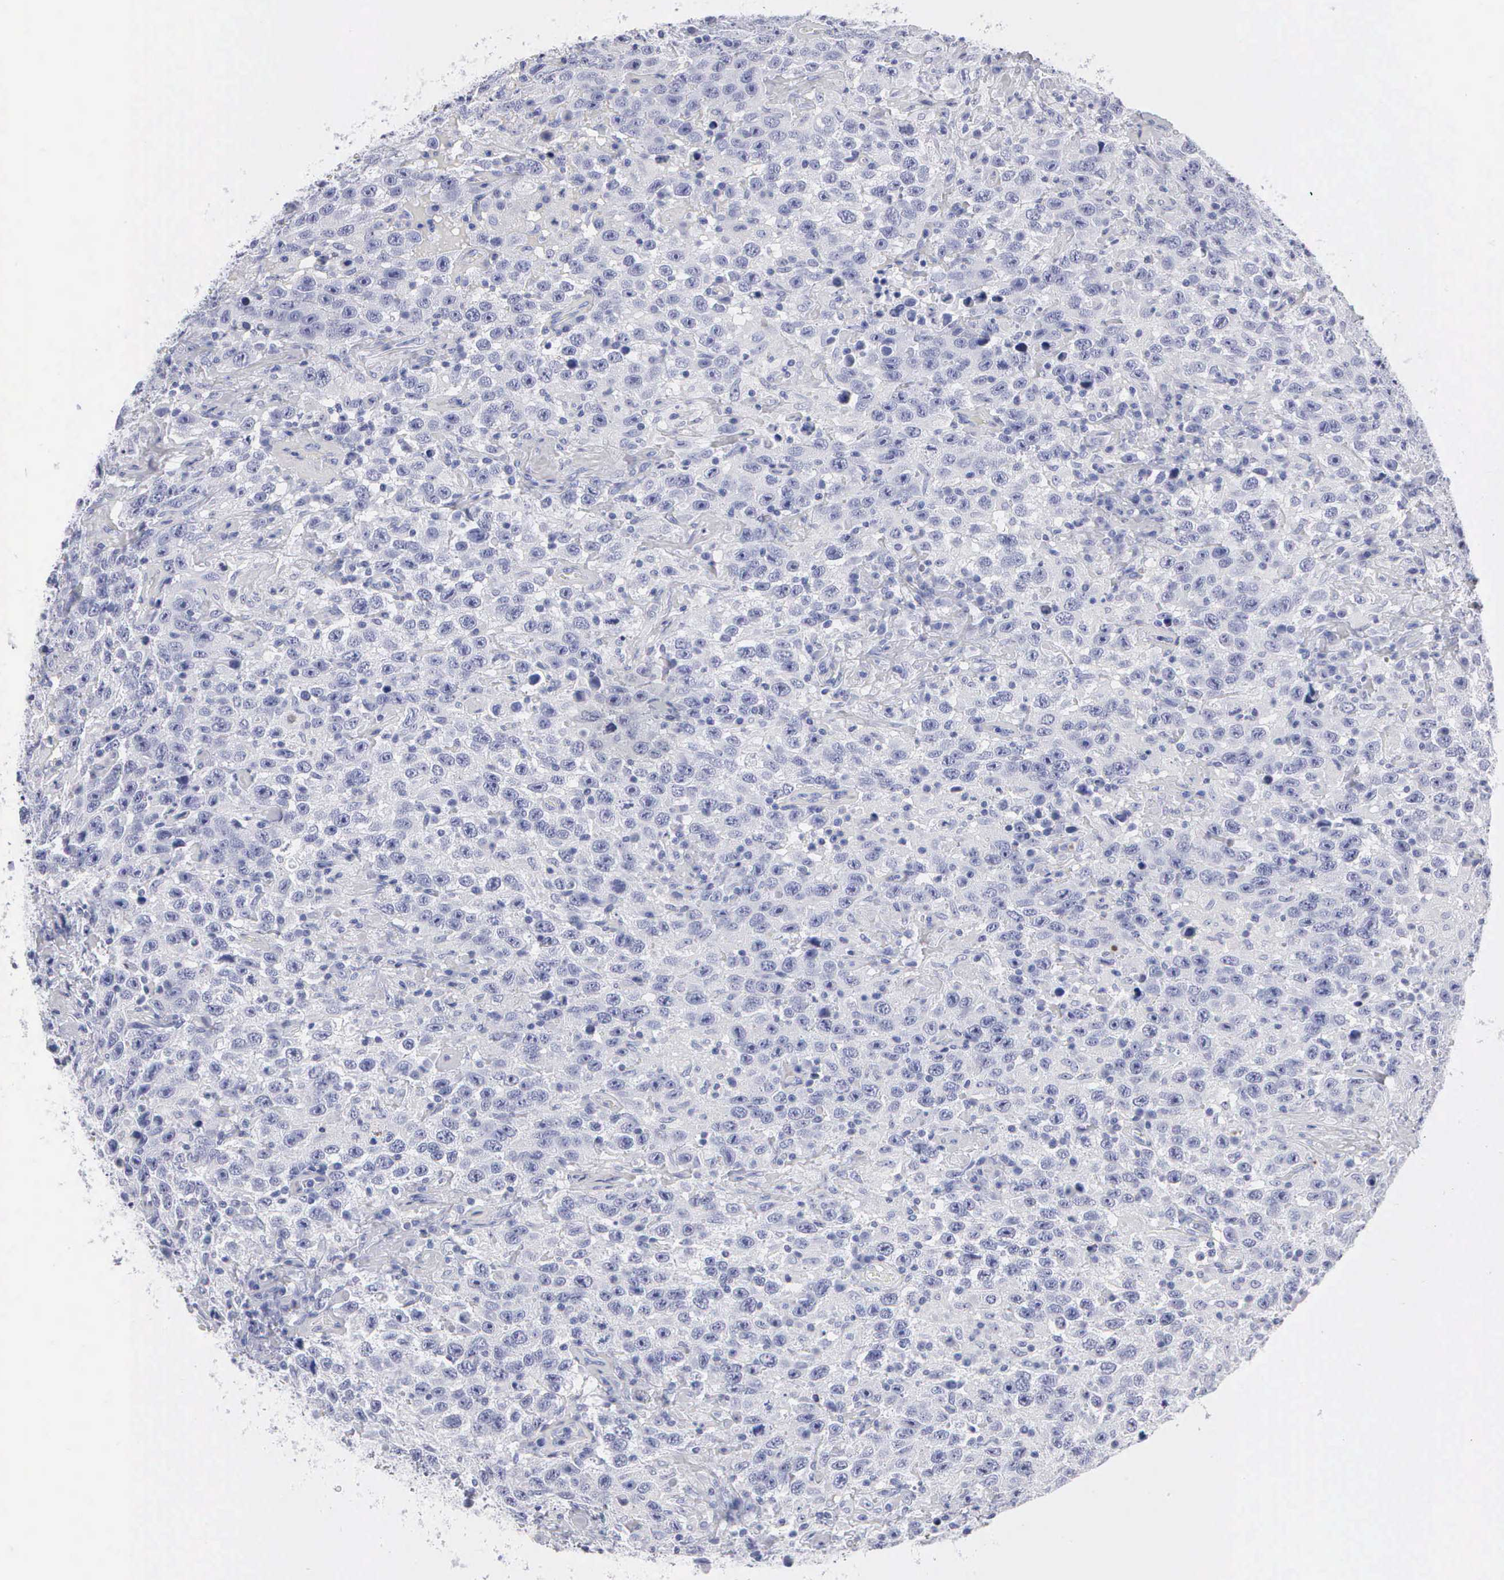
{"staining": {"intensity": "negative", "quantity": "none", "location": "none"}, "tissue": "testis cancer", "cell_type": "Tumor cells", "image_type": "cancer", "snomed": [{"axis": "morphology", "description": "Seminoma, NOS"}, {"axis": "topography", "description": "Testis"}], "caption": "IHC micrograph of human testis seminoma stained for a protein (brown), which reveals no expression in tumor cells.", "gene": "CYP19A1", "patient": {"sex": "male", "age": 41}}